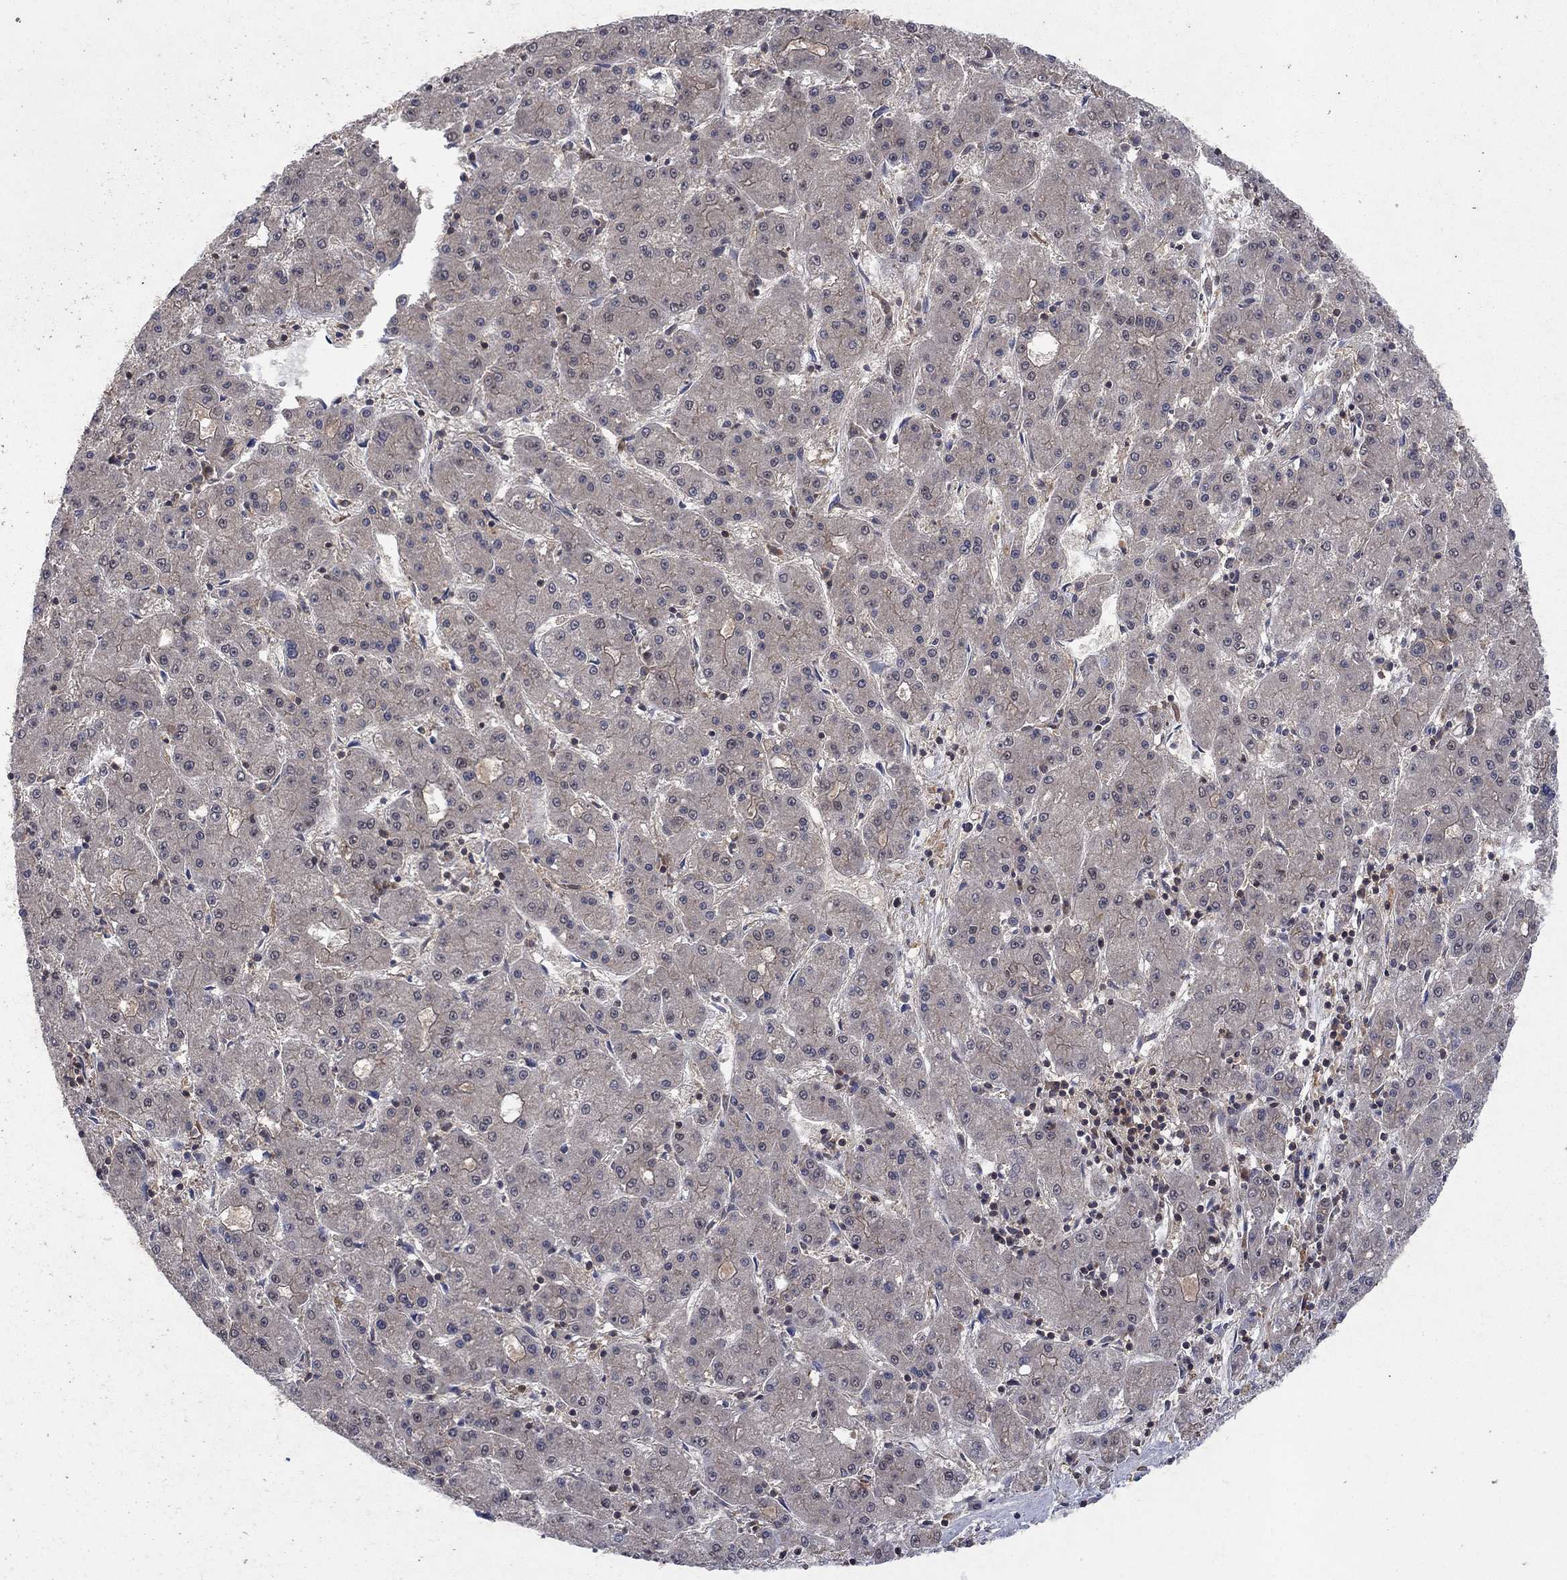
{"staining": {"intensity": "negative", "quantity": "none", "location": "none"}, "tissue": "liver cancer", "cell_type": "Tumor cells", "image_type": "cancer", "snomed": [{"axis": "morphology", "description": "Carcinoma, Hepatocellular, NOS"}, {"axis": "topography", "description": "Liver"}], "caption": "This is an IHC histopathology image of human liver cancer. There is no staining in tumor cells.", "gene": "IAH1", "patient": {"sex": "male", "age": 73}}